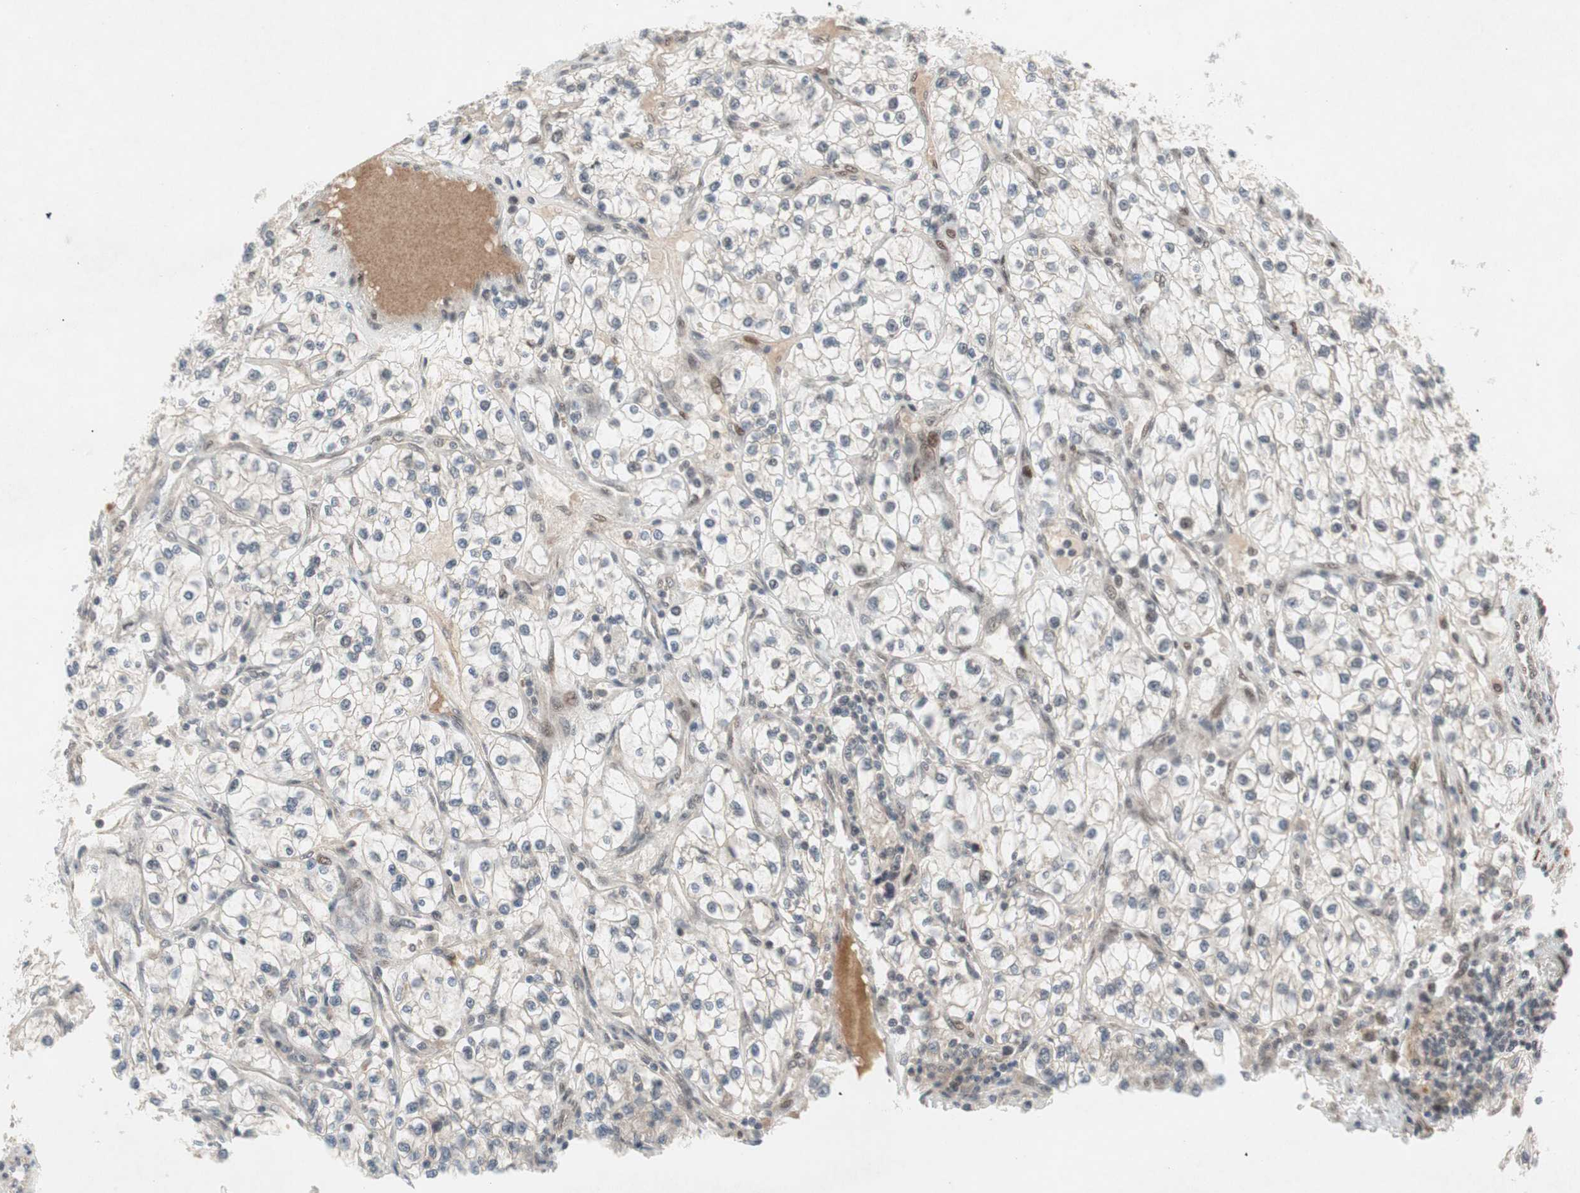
{"staining": {"intensity": "negative", "quantity": "none", "location": "none"}, "tissue": "renal cancer", "cell_type": "Tumor cells", "image_type": "cancer", "snomed": [{"axis": "morphology", "description": "Adenocarcinoma, NOS"}, {"axis": "topography", "description": "Kidney"}], "caption": "Image shows no significant protein expression in tumor cells of renal cancer.", "gene": "TCF12", "patient": {"sex": "female", "age": 57}}